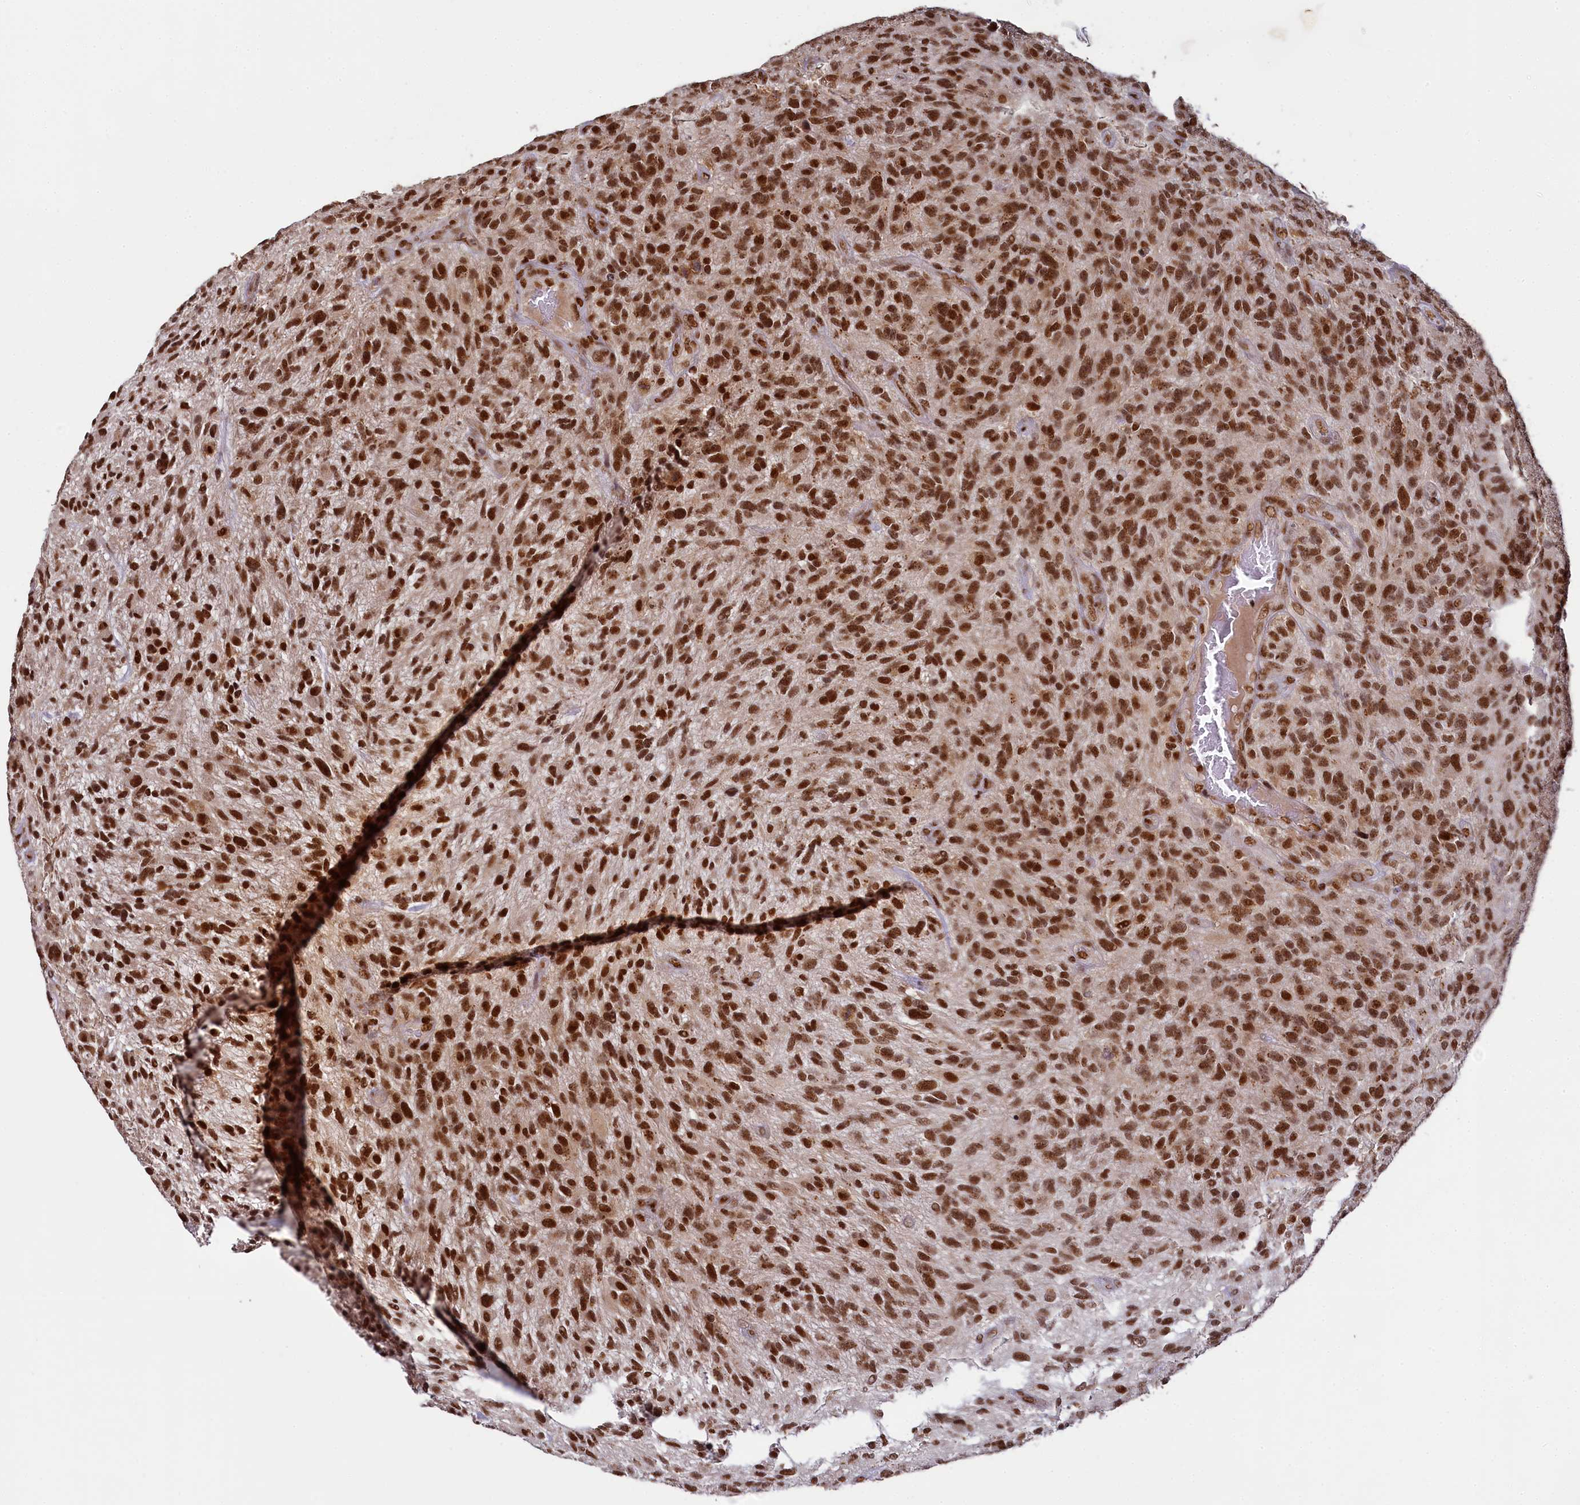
{"staining": {"intensity": "strong", "quantity": ">75%", "location": "nuclear"}, "tissue": "glioma", "cell_type": "Tumor cells", "image_type": "cancer", "snomed": [{"axis": "morphology", "description": "Glioma, malignant, High grade"}, {"axis": "topography", "description": "Brain"}], "caption": "A histopathology image of glioma stained for a protein displays strong nuclear brown staining in tumor cells.", "gene": "PPHLN1", "patient": {"sex": "male", "age": 47}}